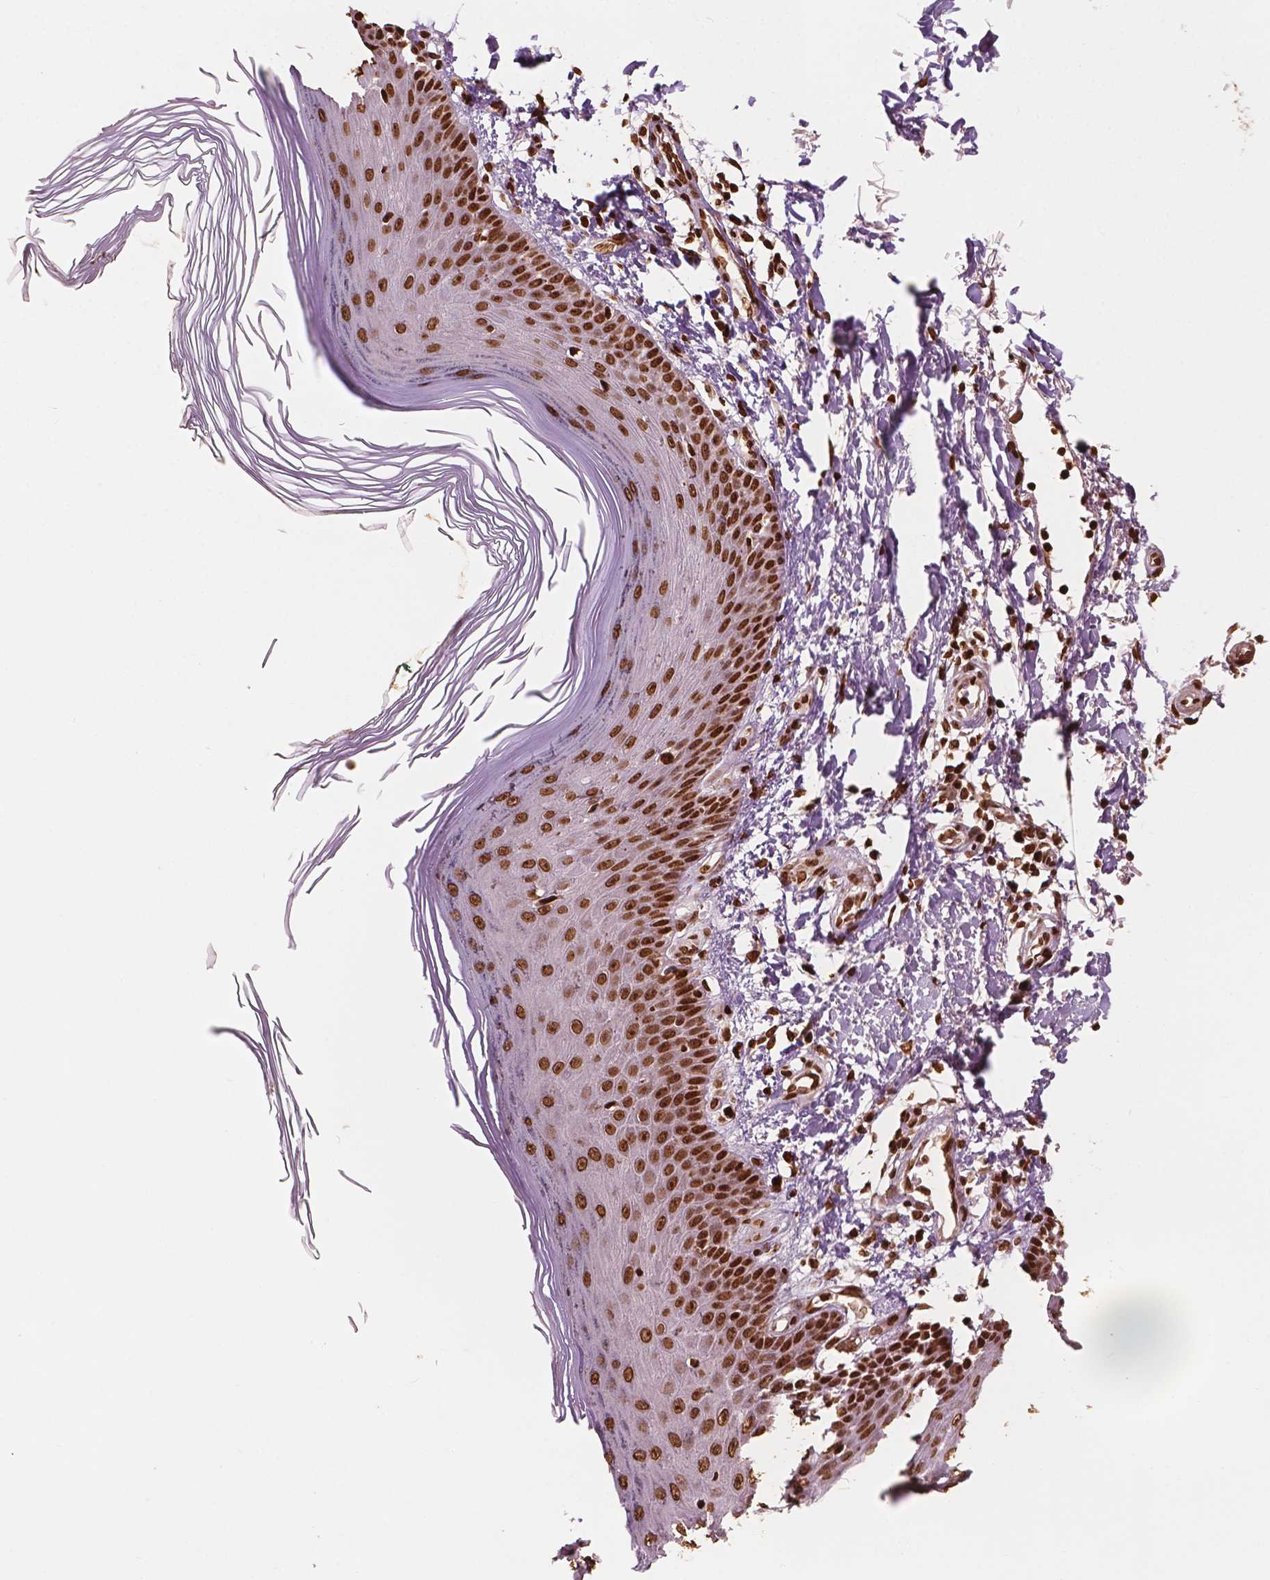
{"staining": {"intensity": "strong", "quantity": ">75%", "location": "nuclear"}, "tissue": "skin", "cell_type": "Fibroblasts", "image_type": "normal", "snomed": [{"axis": "morphology", "description": "Normal tissue, NOS"}, {"axis": "topography", "description": "Skin"}], "caption": "This photomicrograph exhibits IHC staining of unremarkable skin, with high strong nuclear staining in approximately >75% of fibroblasts.", "gene": "H3C7", "patient": {"sex": "female", "age": 62}}